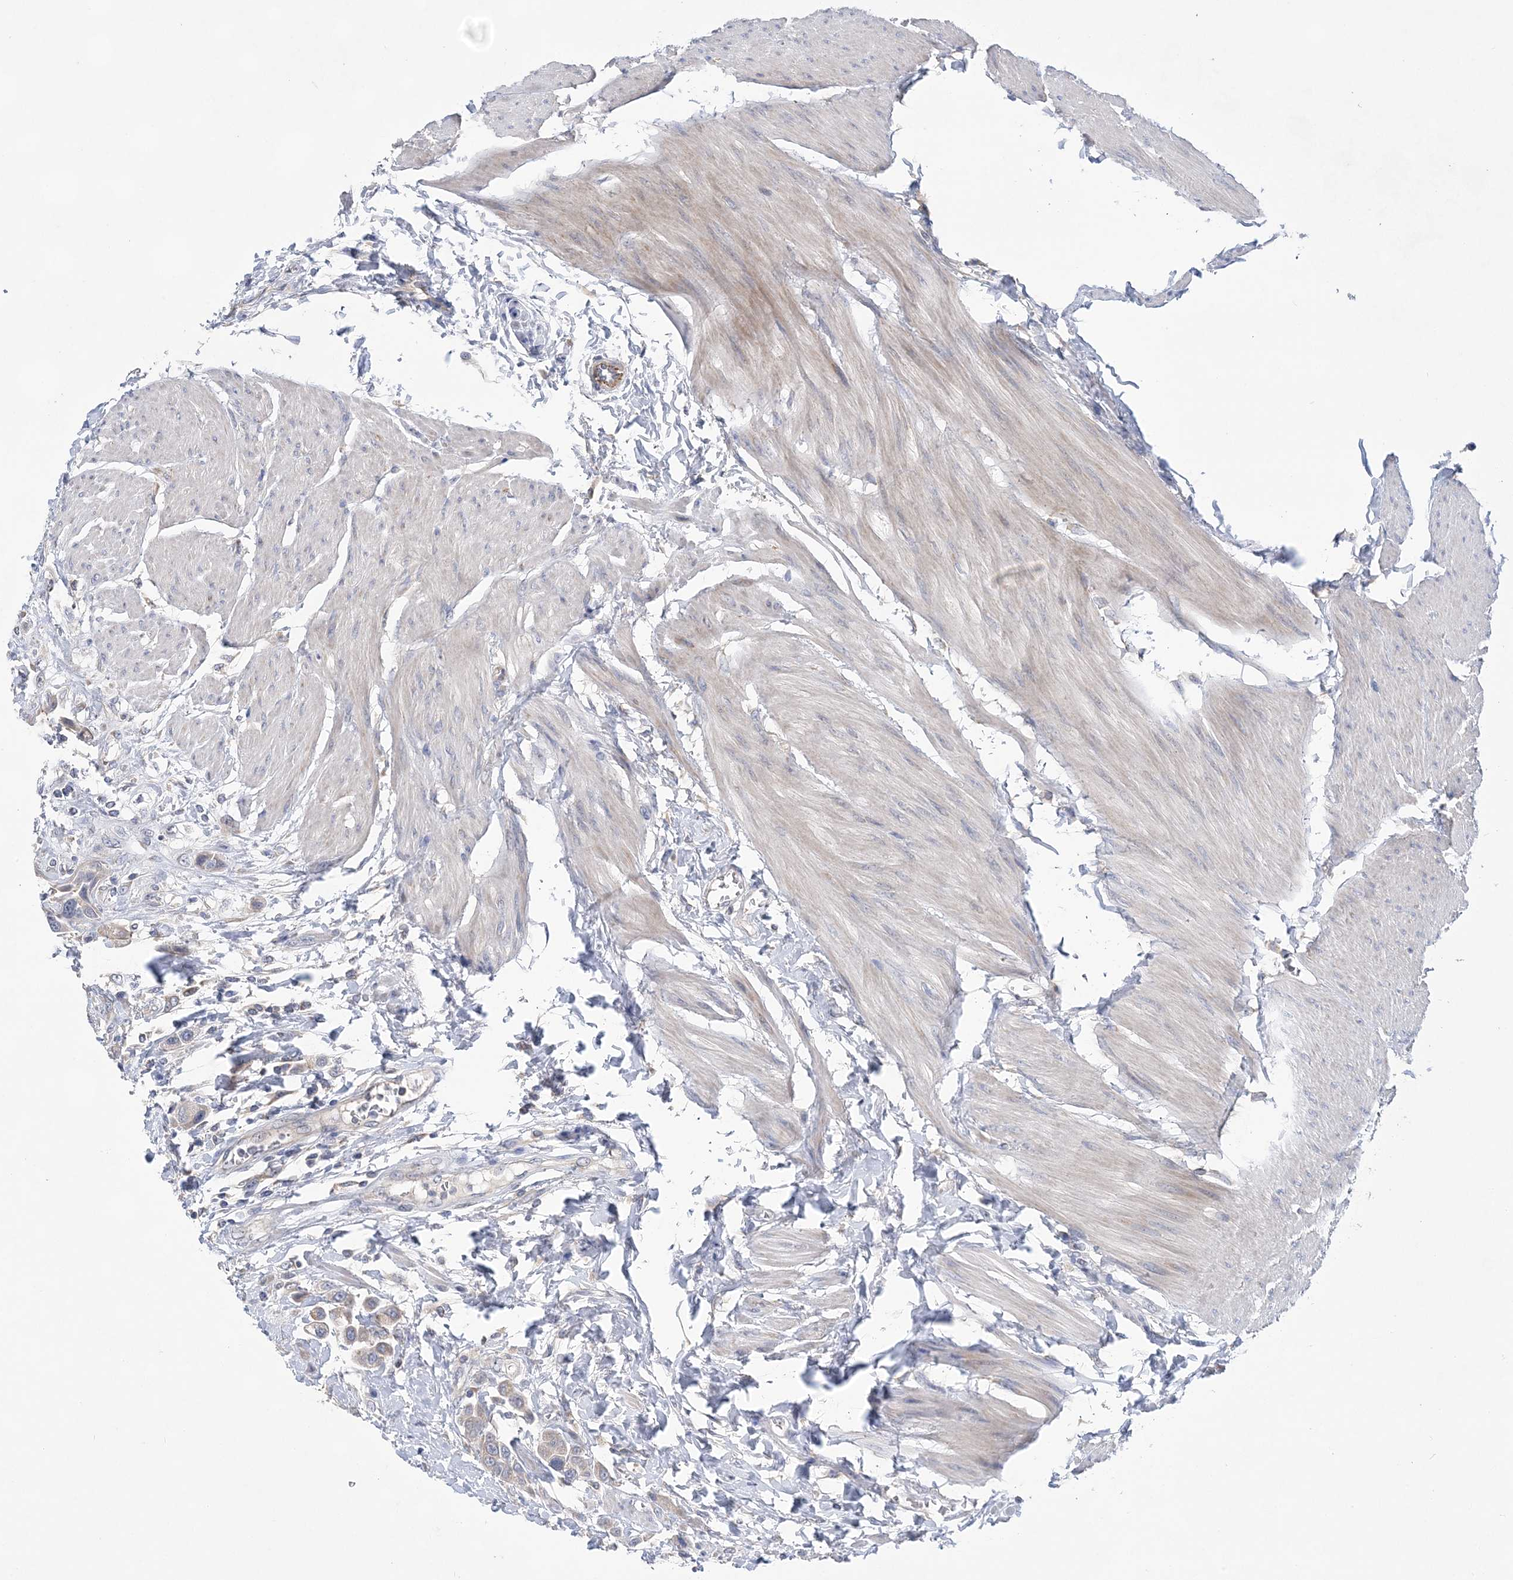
{"staining": {"intensity": "weak", "quantity": "<25%", "location": "cytoplasmic/membranous"}, "tissue": "urothelial cancer", "cell_type": "Tumor cells", "image_type": "cancer", "snomed": [{"axis": "morphology", "description": "Urothelial carcinoma, High grade"}, {"axis": "topography", "description": "Urinary bladder"}], "caption": "An IHC histopathology image of high-grade urothelial carcinoma is shown. There is no staining in tumor cells of high-grade urothelial carcinoma.", "gene": "TRAPPC13", "patient": {"sex": "male", "age": 50}}